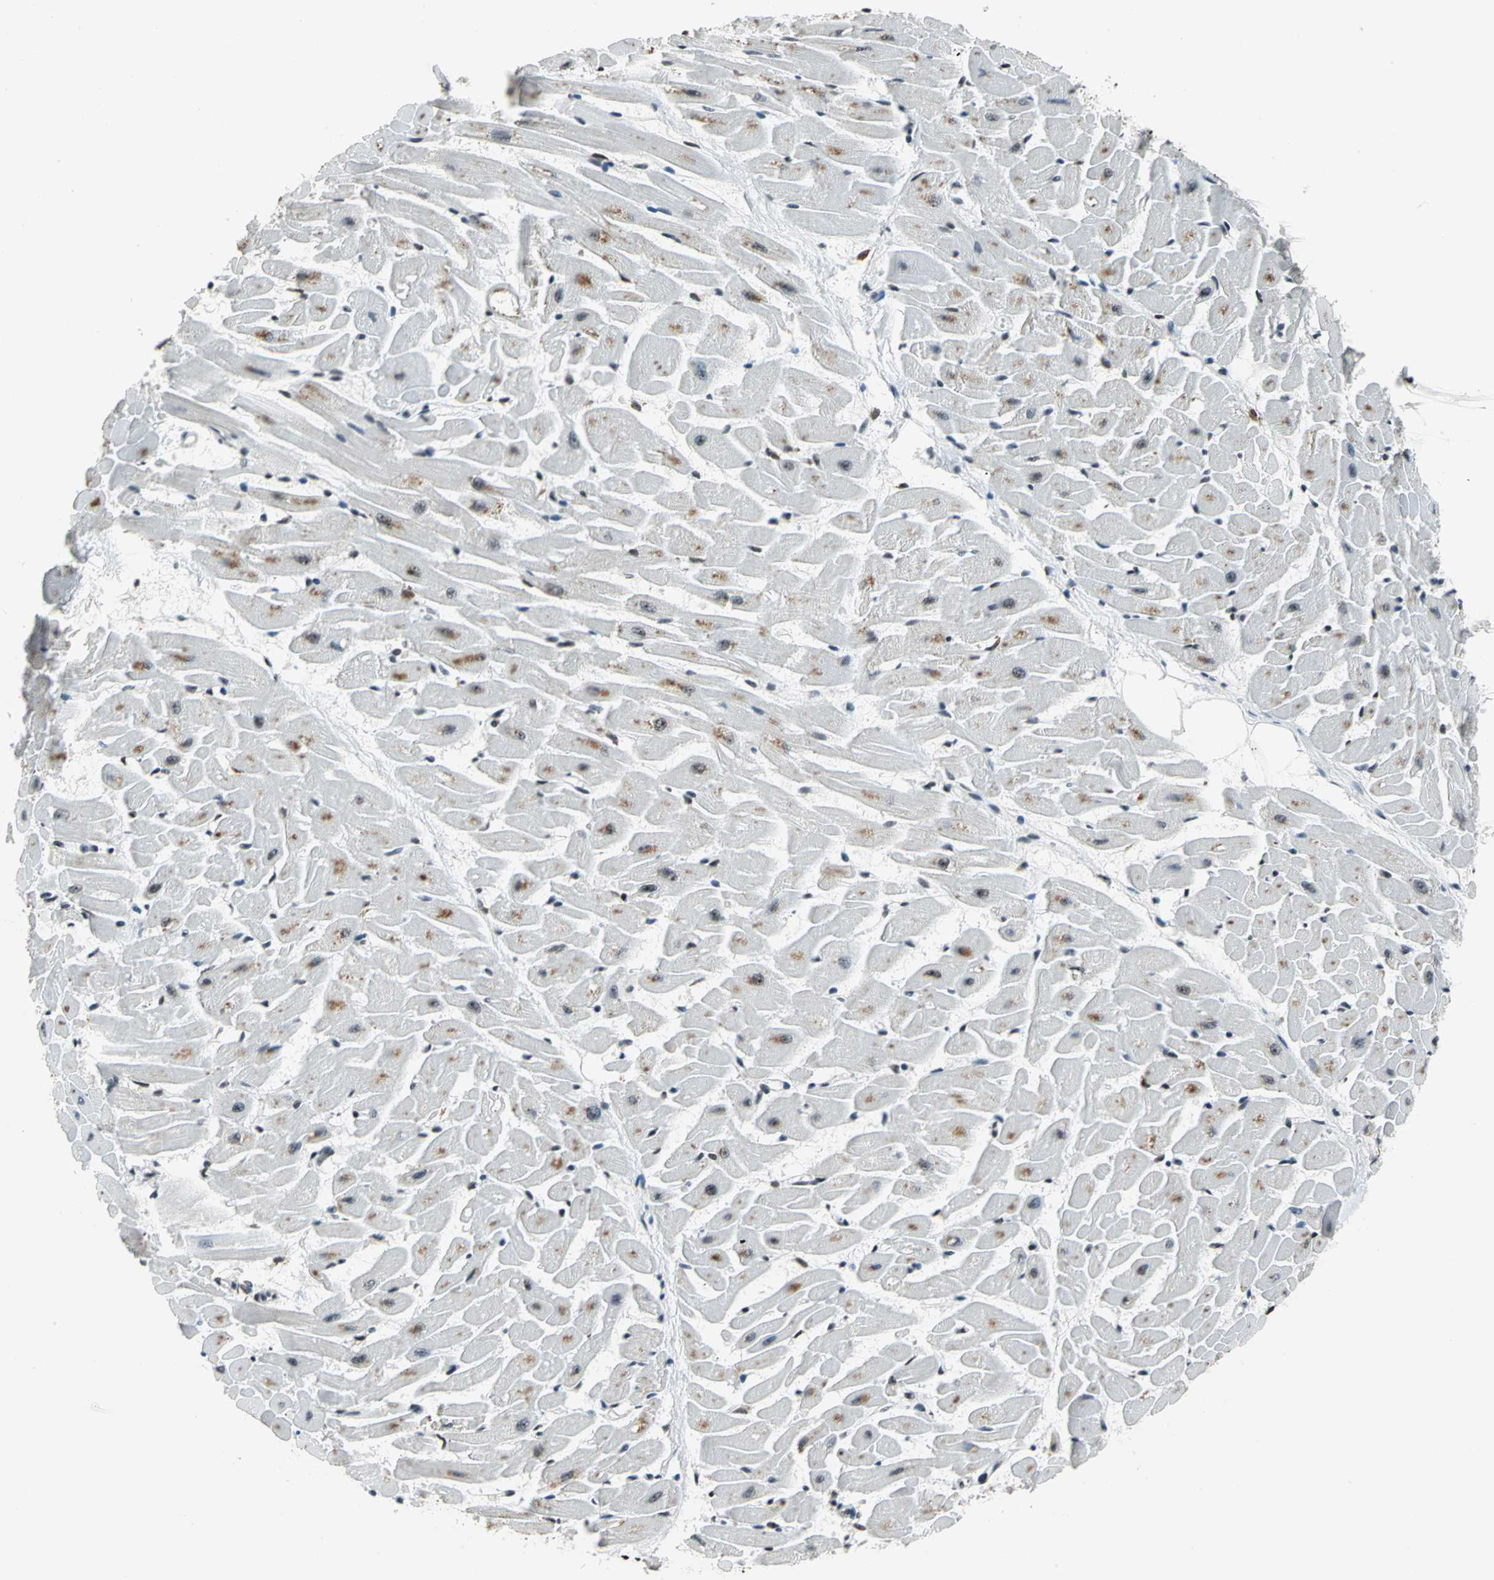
{"staining": {"intensity": "moderate", "quantity": "25%-75%", "location": "cytoplasmic/membranous"}, "tissue": "heart muscle", "cell_type": "Cardiomyocytes", "image_type": "normal", "snomed": [{"axis": "morphology", "description": "Normal tissue, NOS"}, {"axis": "topography", "description": "Heart"}], "caption": "A brown stain labels moderate cytoplasmic/membranous positivity of a protein in cardiomyocytes of unremarkable heart muscle. The staining was performed using DAB (3,3'-diaminobenzidine) to visualize the protein expression in brown, while the nuclei were stained in blue with hematoxylin (Magnification: 20x).", "gene": "UBTF", "patient": {"sex": "female", "age": 19}}